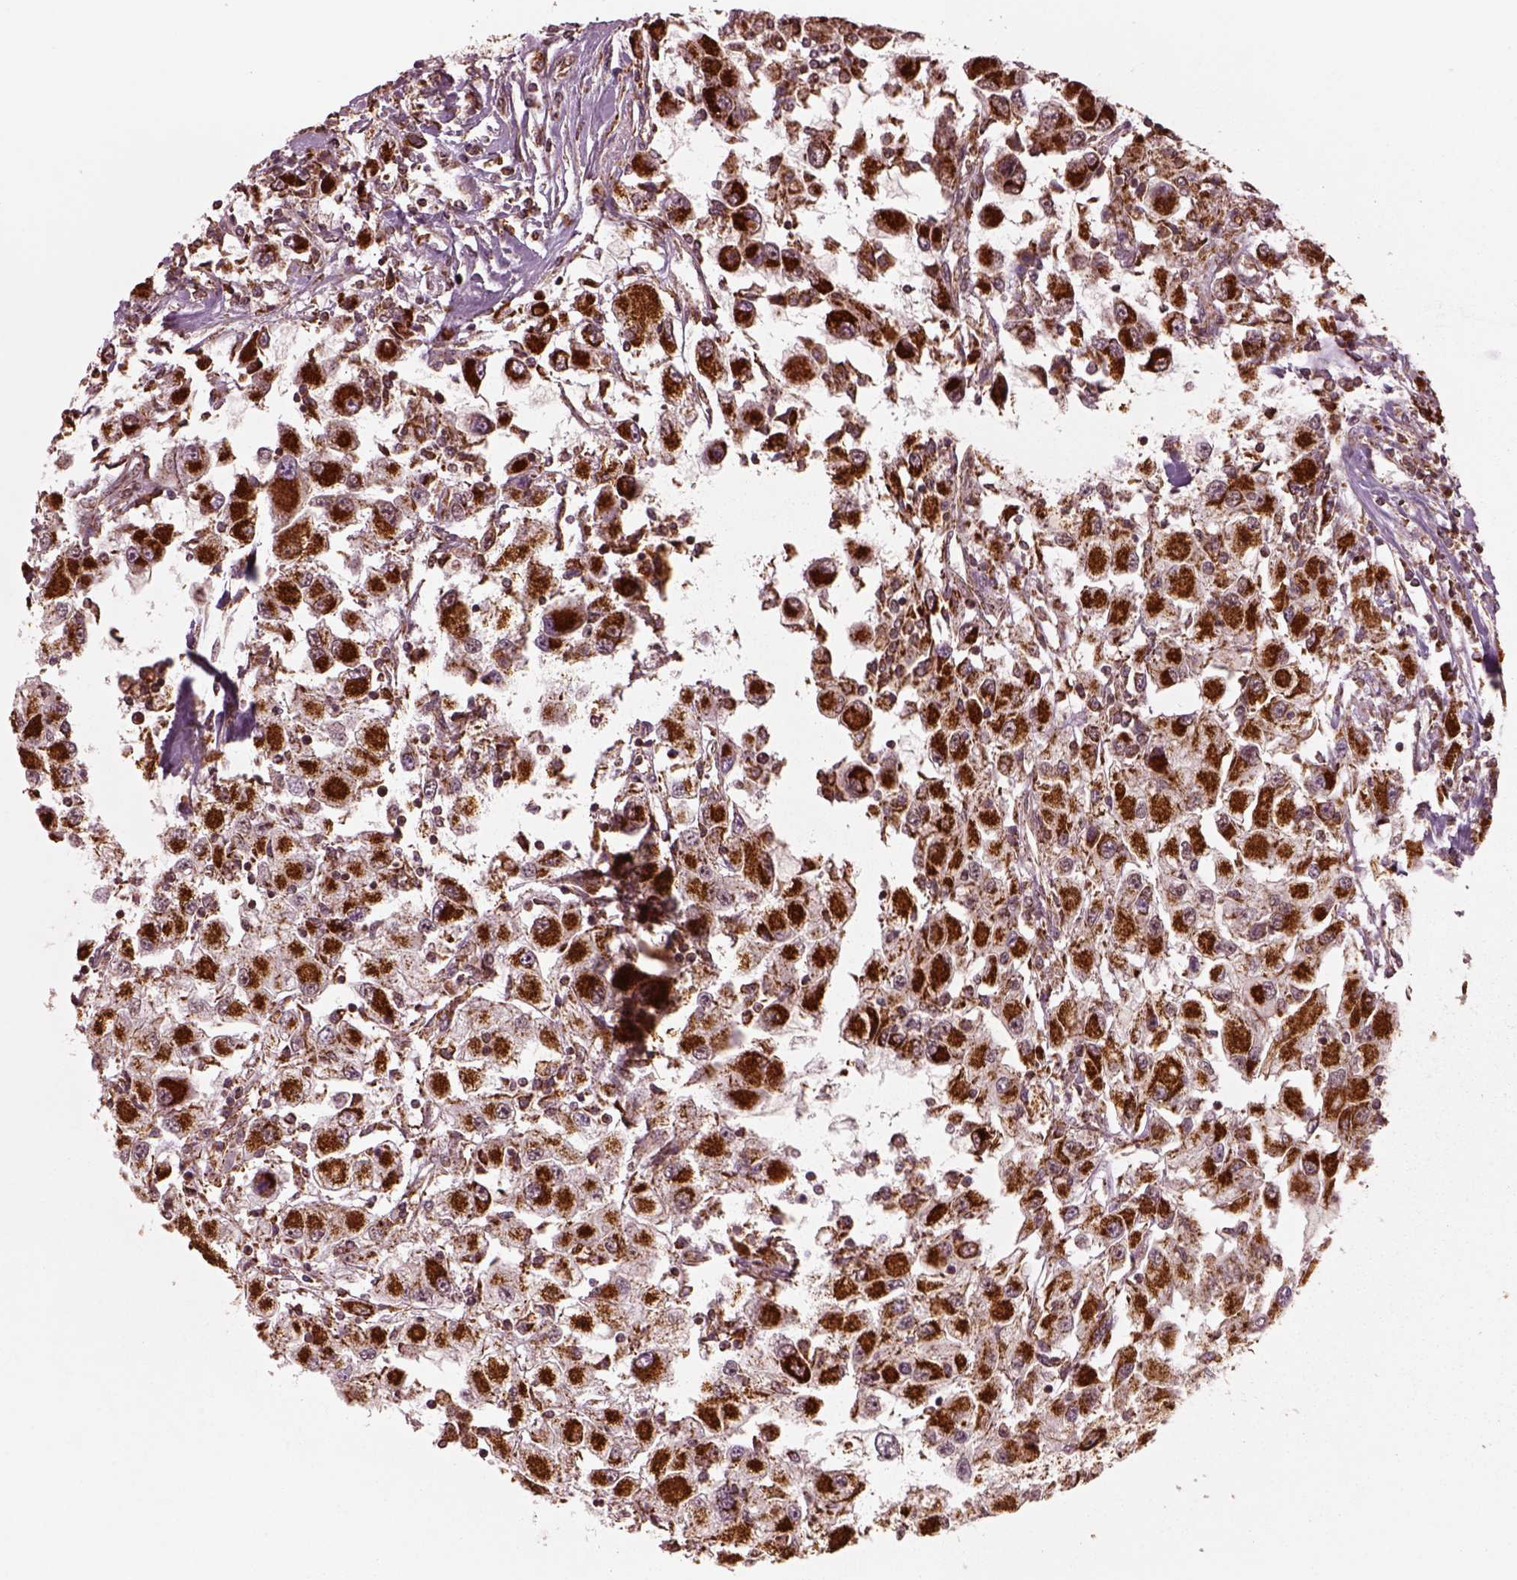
{"staining": {"intensity": "strong", "quantity": ">75%", "location": "cytoplasmic/membranous"}, "tissue": "renal cancer", "cell_type": "Tumor cells", "image_type": "cancer", "snomed": [{"axis": "morphology", "description": "Adenocarcinoma, NOS"}, {"axis": "topography", "description": "Kidney"}], "caption": "Adenocarcinoma (renal) stained for a protein (brown) reveals strong cytoplasmic/membranous positive expression in about >75% of tumor cells.", "gene": "SEL1L3", "patient": {"sex": "female", "age": 67}}